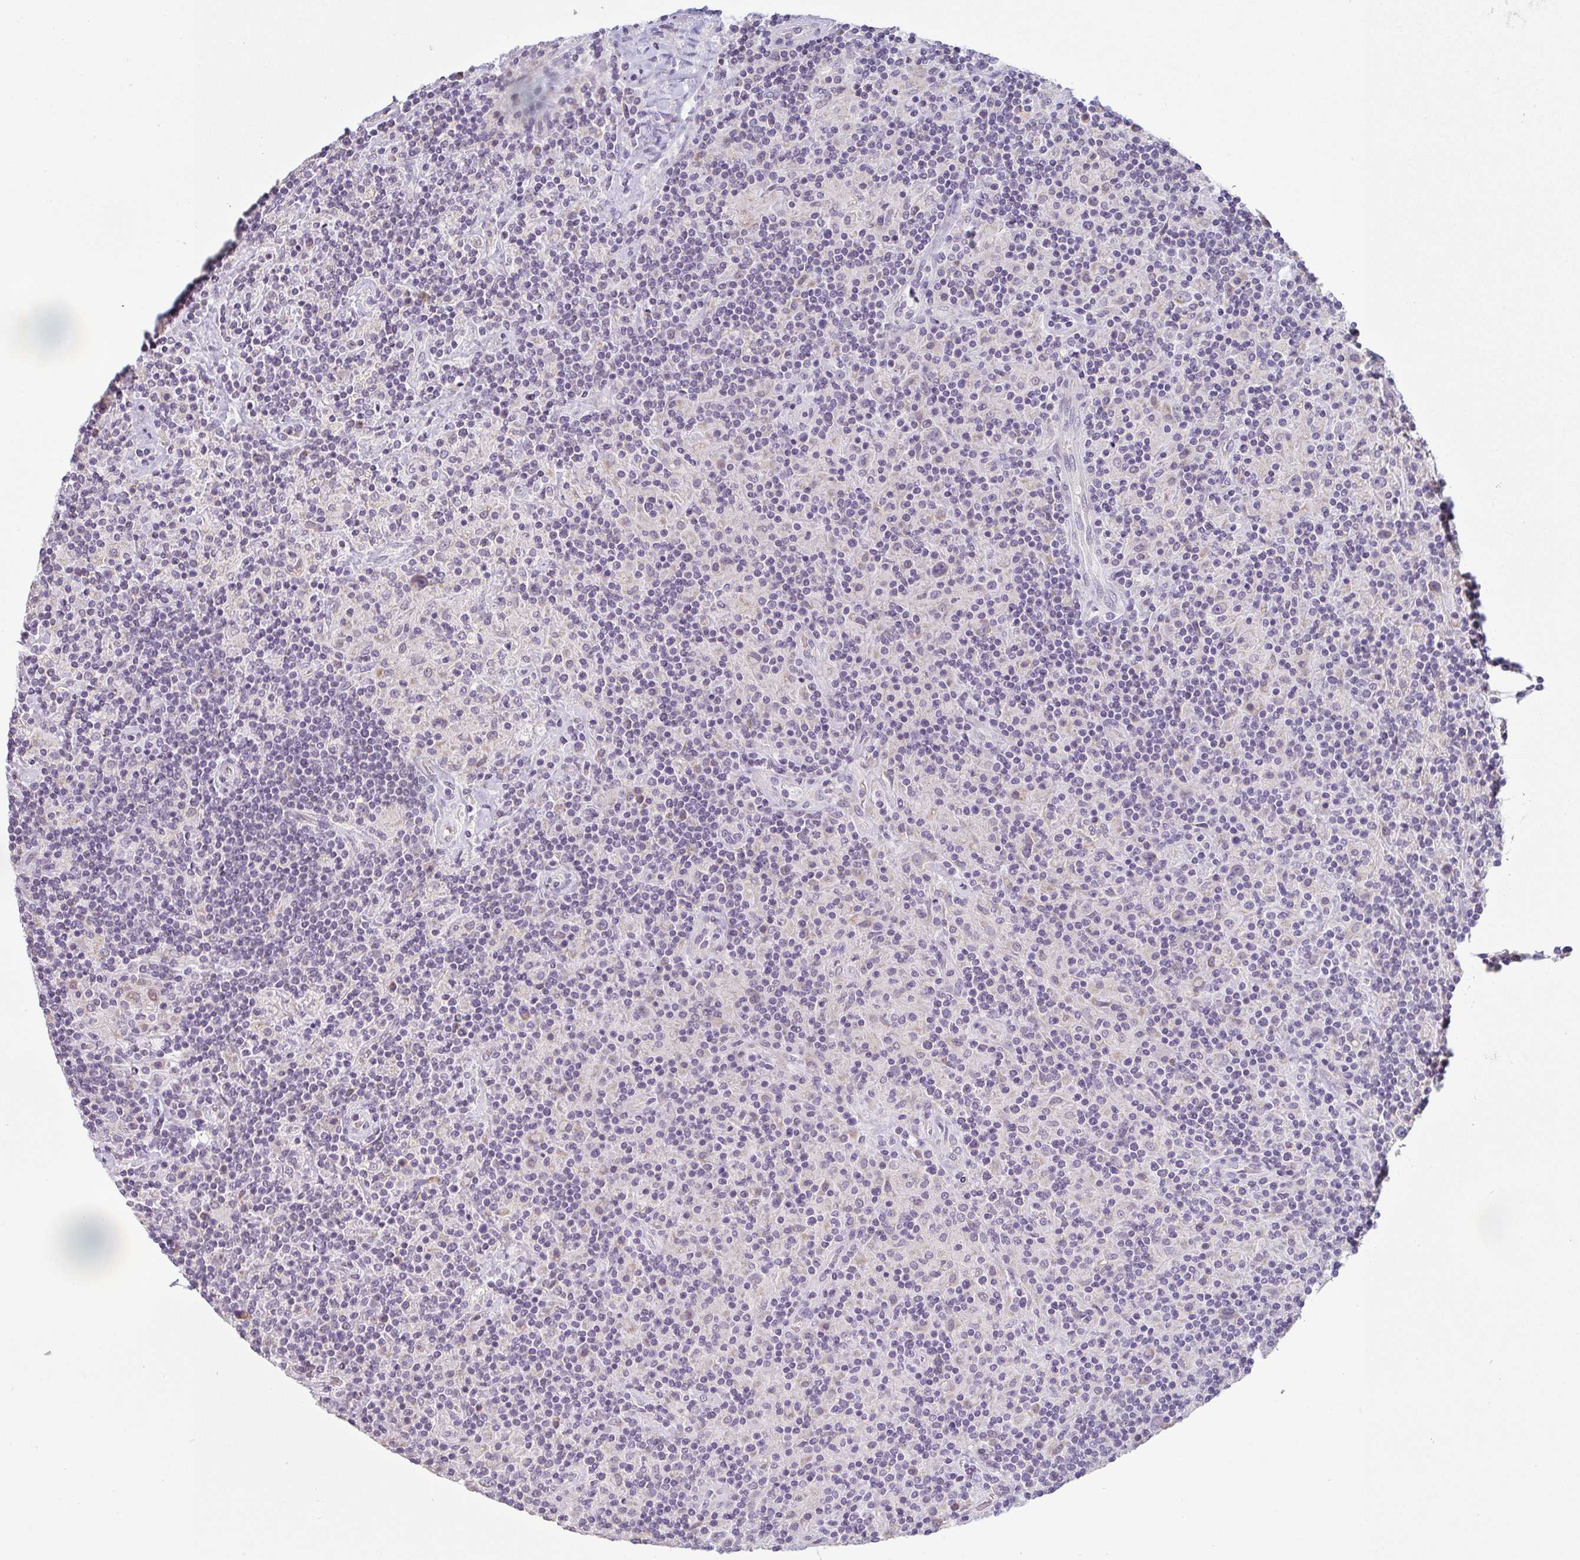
{"staining": {"intensity": "weak", "quantity": "<25%", "location": "cytoplasmic/membranous"}, "tissue": "lymphoma", "cell_type": "Tumor cells", "image_type": "cancer", "snomed": [{"axis": "morphology", "description": "Hodgkin's disease, NOS"}, {"axis": "topography", "description": "Lymph node"}], "caption": "DAB (3,3'-diaminobenzidine) immunohistochemical staining of Hodgkin's disease exhibits no significant staining in tumor cells.", "gene": "CACNA1S", "patient": {"sex": "male", "age": 70}}